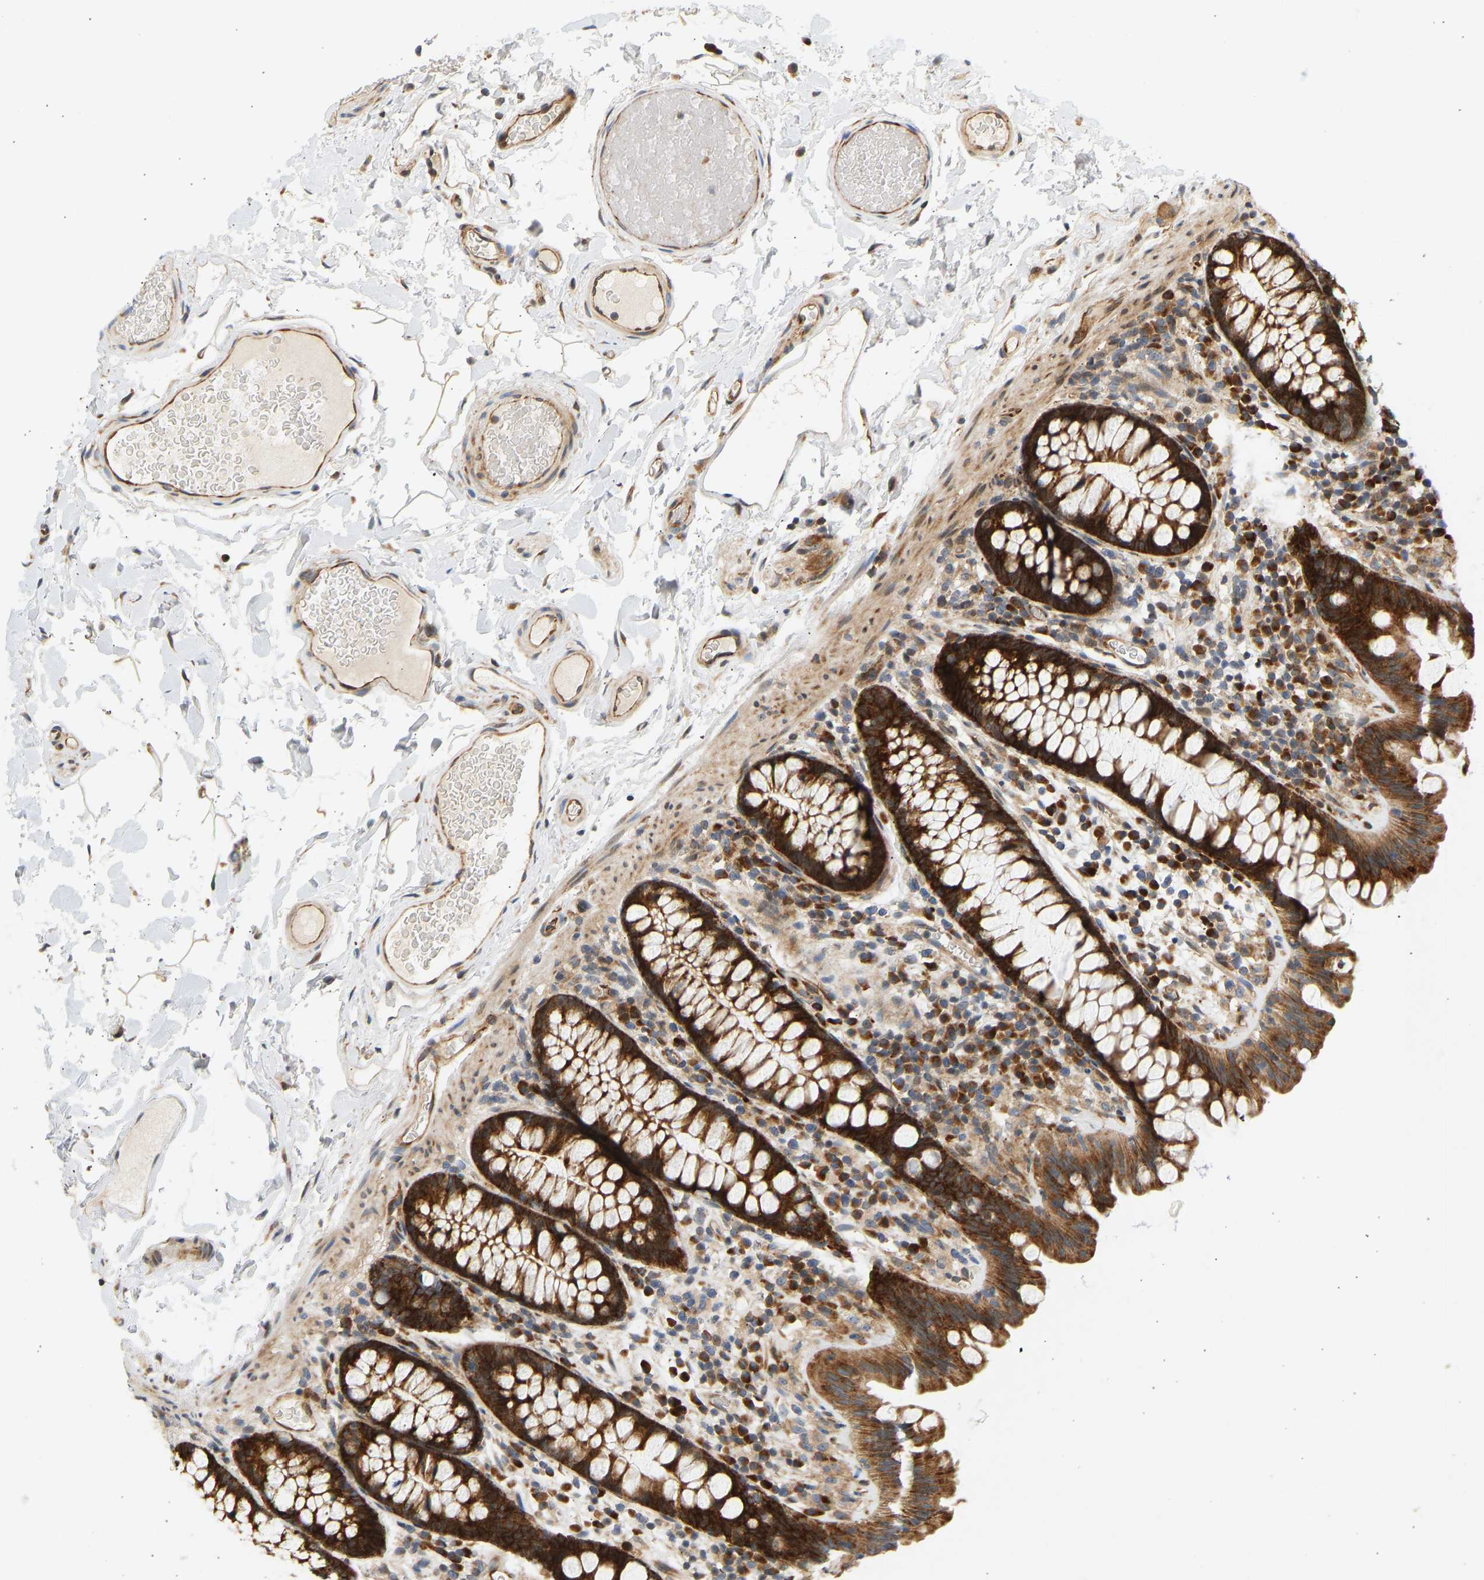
{"staining": {"intensity": "moderate", "quantity": ">75%", "location": "cytoplasmic/membranous"}, "tissue": "colon", "cell_type": "Endothelial cells", "image_type": "normal", "snomed": [{"axis": "morphology", "description": "Normal tissue, NOS"}, {"axis": "topography", "description": "Colon"}], "caption": "This histopathology image demonstrates benign colon stained with immunohistochemistry to label a protein in brown. The cytoplasmic/membranous of endothelial cells show moderate positivity for the protein. Nuclei are counter-stained blue.", "gene": "RPS14", "patient": {"sex": "female", "age": 80}}